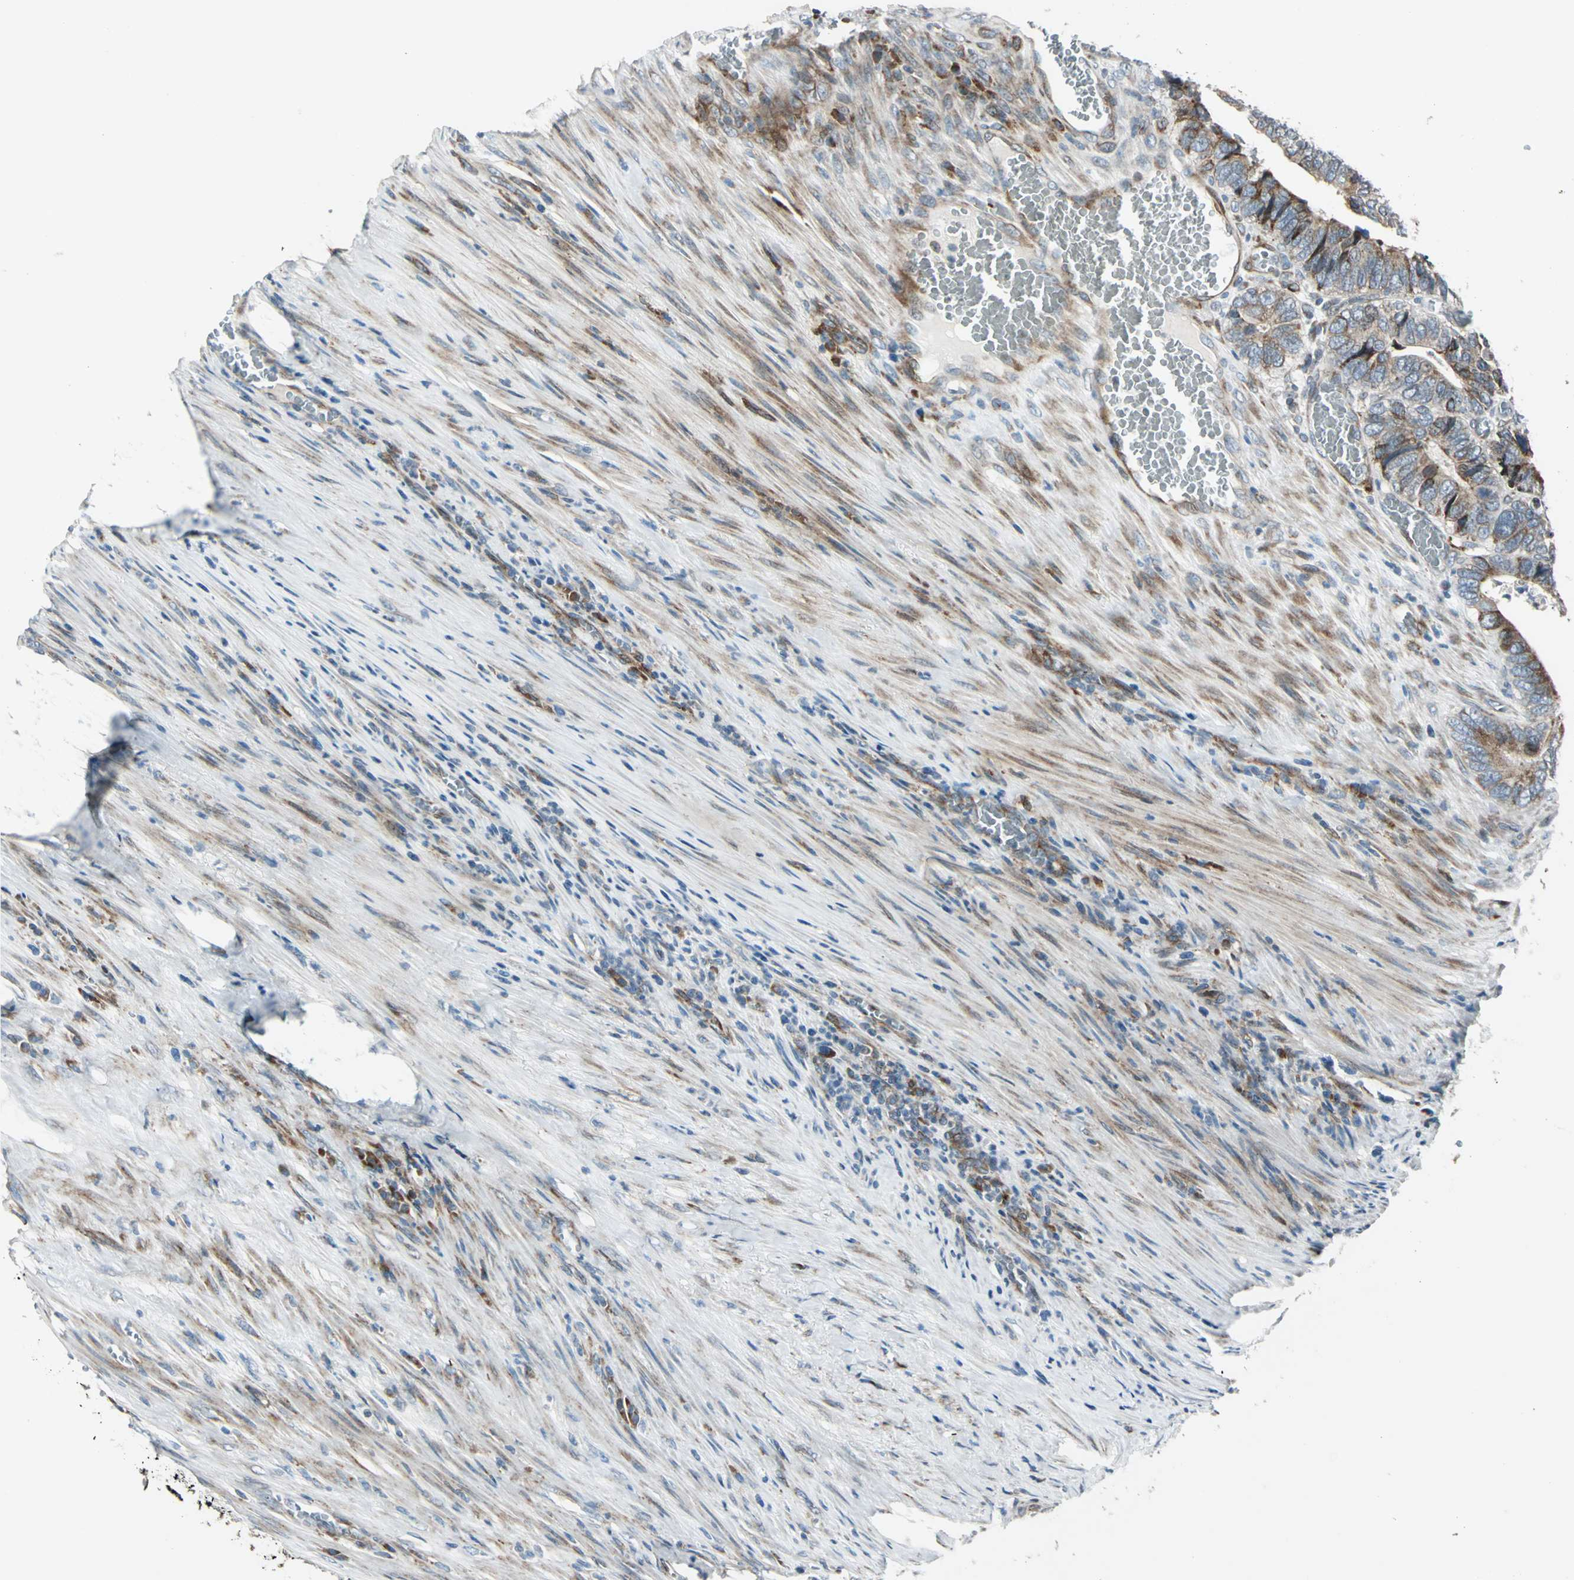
{"staining": {"intensity": "moderate", "quantity": "25%-75%", "location": "cytoplasmic/membranous"}, "tissue": "colorectal cancer", "cell_type": "Tumor cells", "image_type": "cancer", "snomed": [{"axis": "morphology", "description": "Adenocarcinoma, NOS"}, {"axis": "topography", "description": "Colon"}], "caption": "Moderate cytoplasmic/membranous positivity is seen in about 25%-75% of tumor cells in colorectal cancer (adenocarcinoma).", "gene": "HTATIP2", "patient": {"sex": "male", "age": 72}}